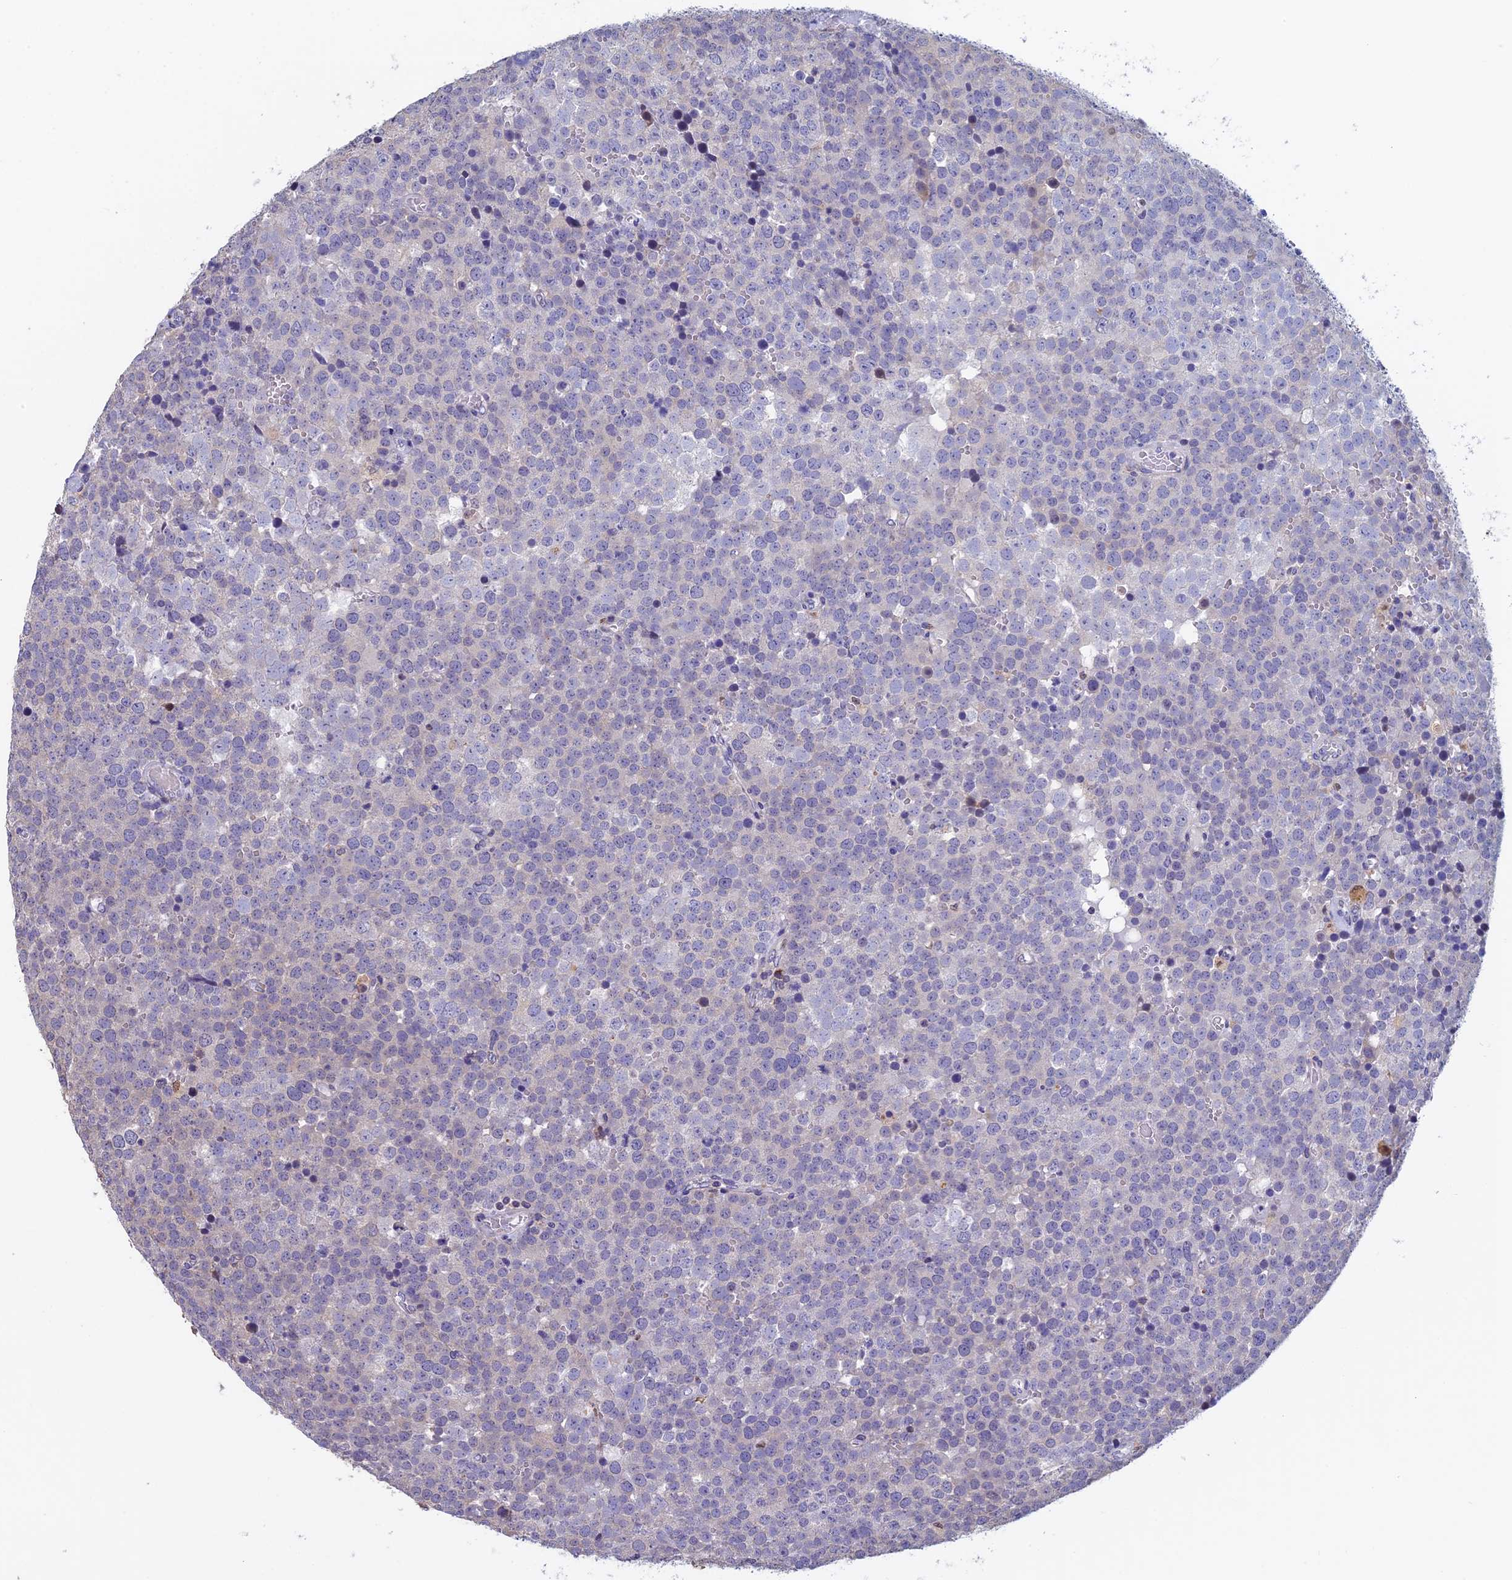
{"staining": {"intensity": "negative", "quantity": "none", "location": "none"}, "tissue": "testis cancer", "cell_type": "Tumor cells", "image_type": "cancer", "snomed": [{"axis": "morphology", "description": "Seminoma, NOS"}, {"axis": "topography", "description": "Testis"}], "caption": "High power microscopy photomicrograph of an immunohistochemistry histopathology image of testis cancer (seminoma), revealing no significant expression in tumor cells.", "gene": "ACSS1", "patient": {"sex": "male", "age": 71}}